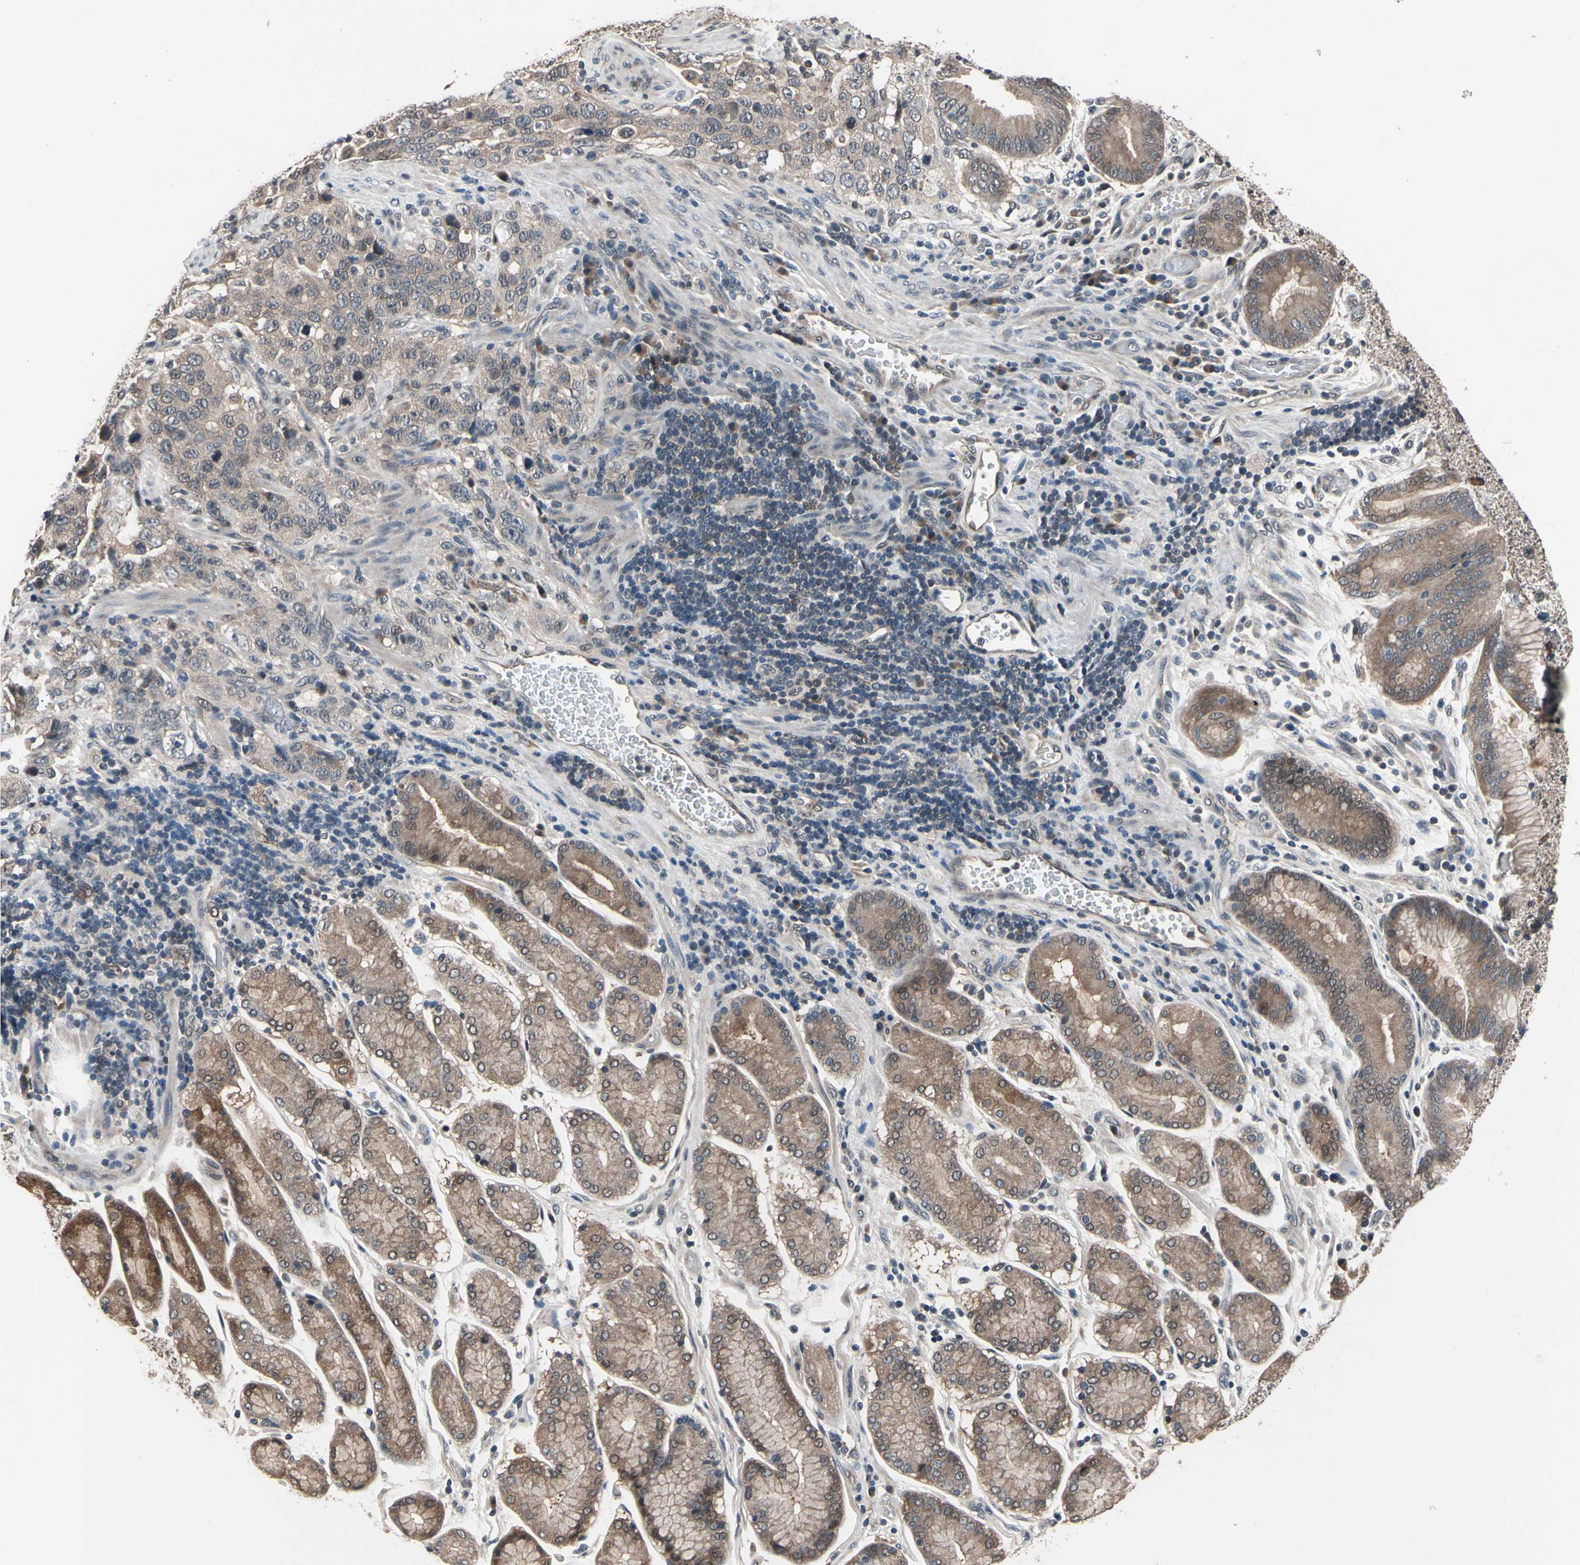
{"staining": {"intensity": "weak", "quantity": ">75%", "location": "cytoplasmic/membranous"}, "tissue": "stomach cancer", "cell_type": "Tumor cells", "image_type": "cancer", "snomed": [{"axis": "morphology", "description": "Normal tissue, NOS"}, {"axis": "morphology", "description": "Adenocarcinoma, NOS"}, {"axis": "topography", "description": "Stomach"}], "caption": "Stomach cancer (adenocarcinoma) stained with a brown dye displays weak cytoplasmic/membranous positive staining in approximately >75% of tumor cells.", "gene": "PRDX6", "patient": {"sex": "male", "age": 48}}